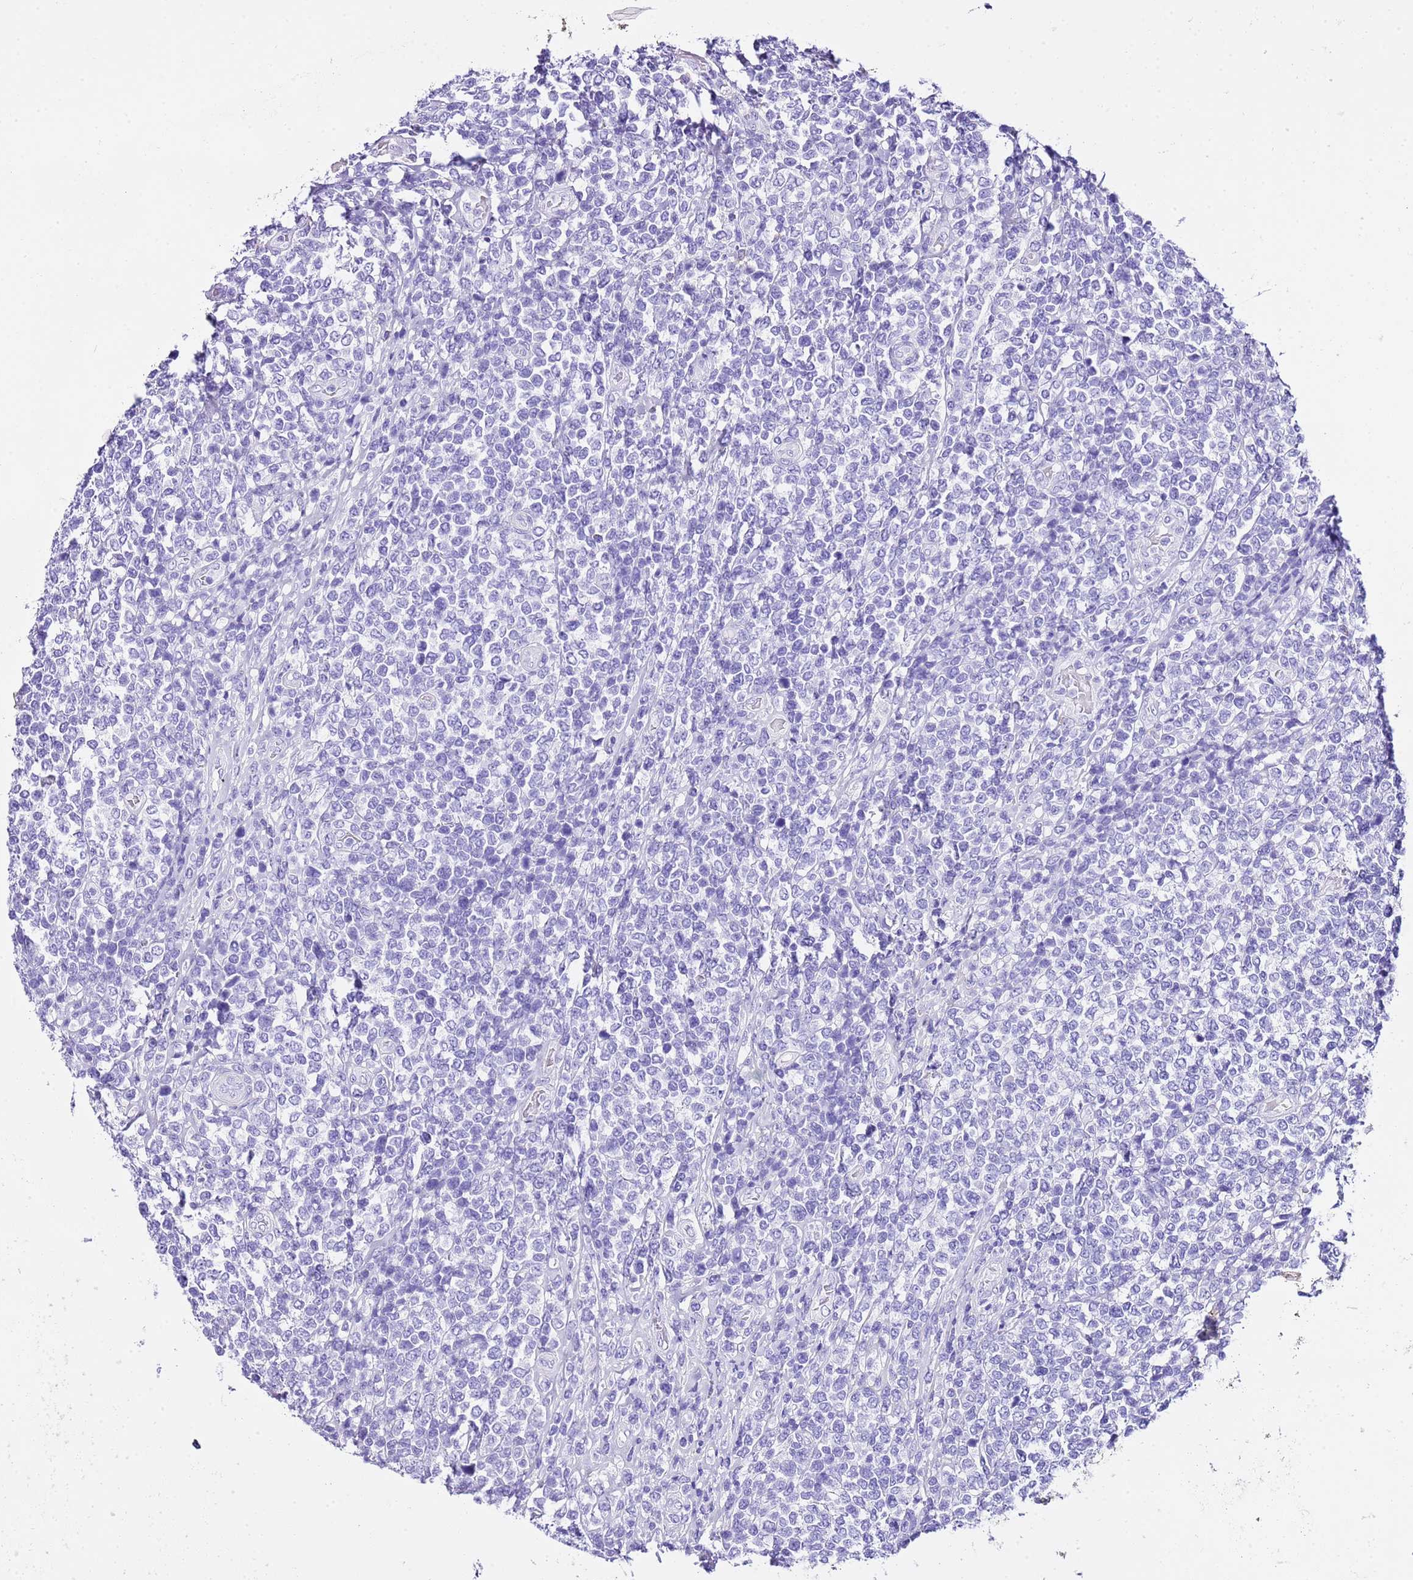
{"staining": {"intensity": "negative", "quantity": "none", "location": "none"}, "tissue": "lymphoma", "cell_type": "Tumor cells", "image_type": "cancer", "snomed": [{"axis": "morphology", "description": "Malignant lymphoma, non-Hodgkin's type, High grade"}, {"axis": "topography", "description": "Soft tissue"}], "caption": "The histopathology image shows no staining of tumor cells in malignant lymphoma, non-Hodgkin's type (high-grade).", "gene": "KCNC1", "patient": {"sex": "female", "age": 56}}